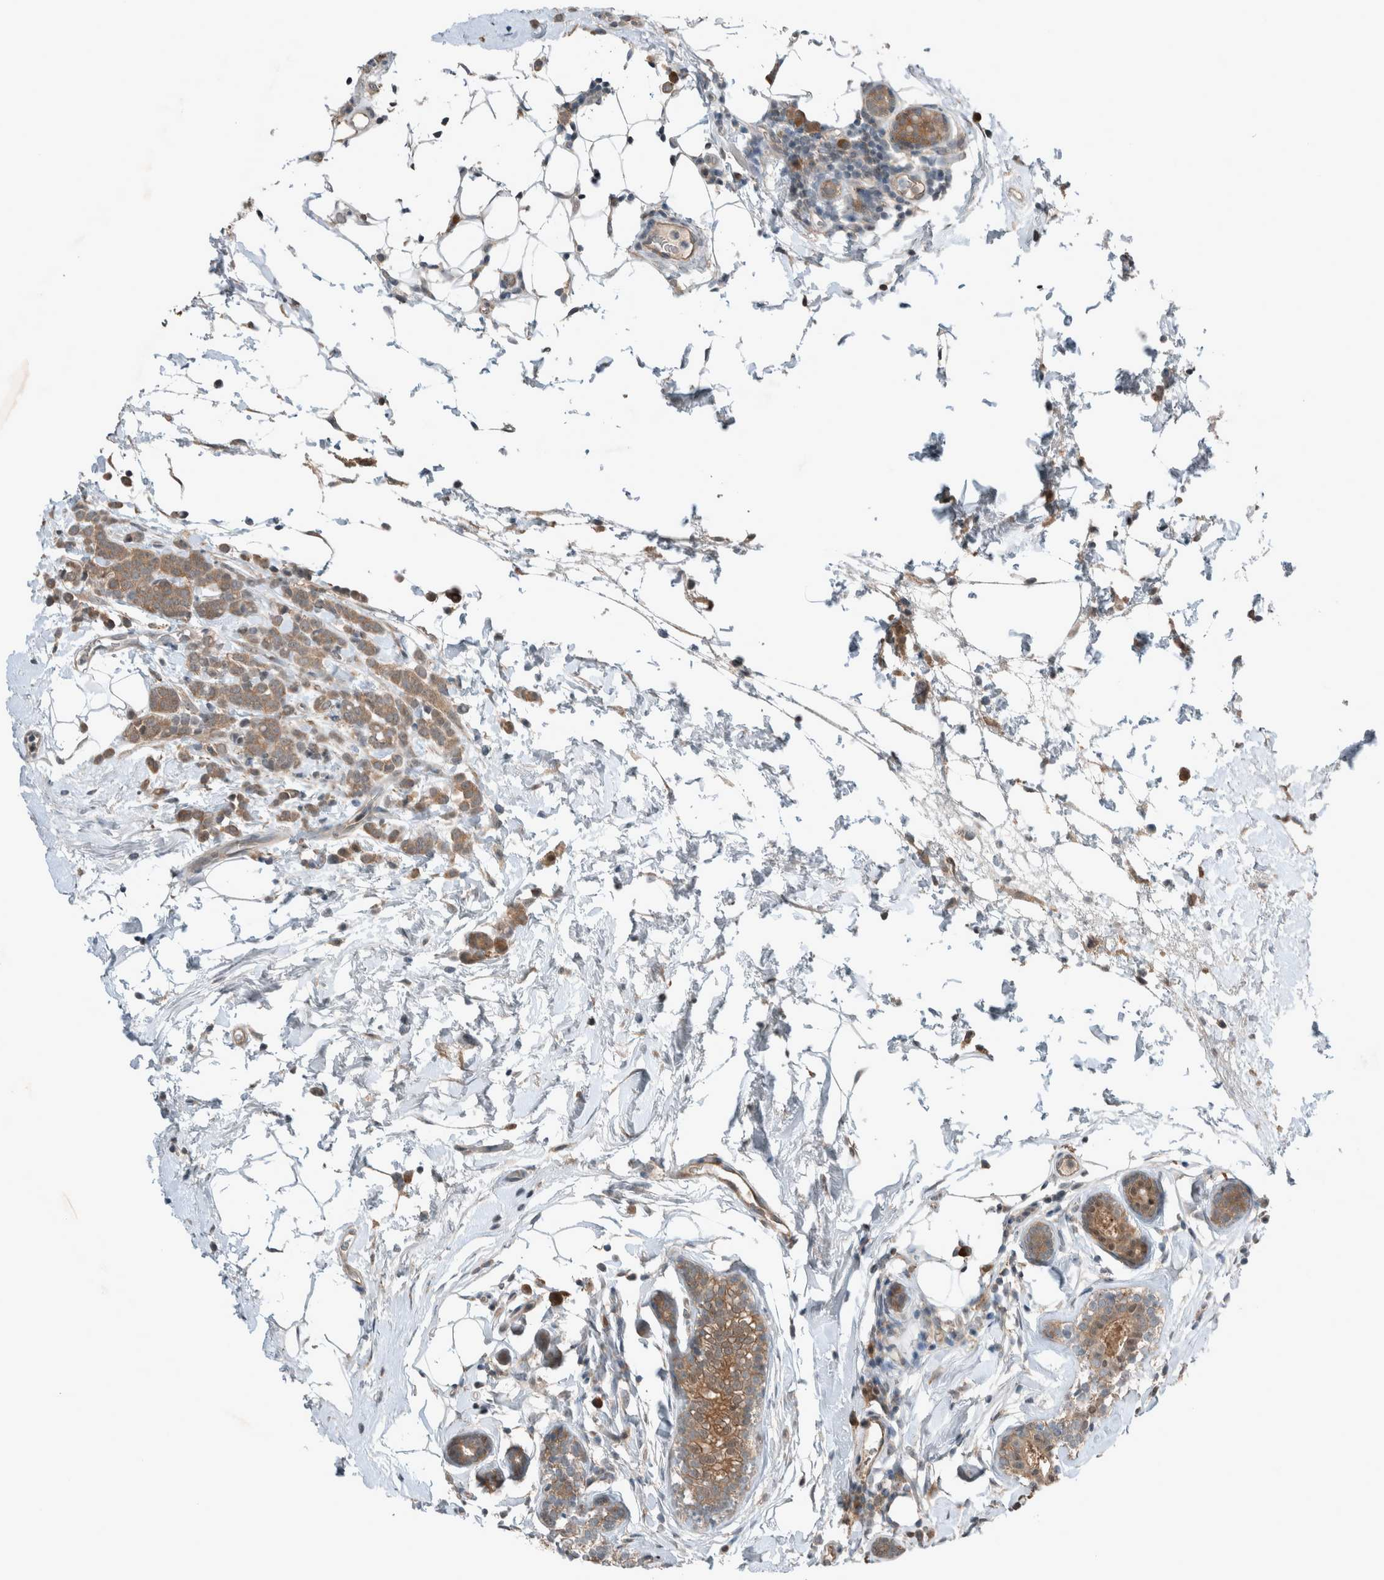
{"staining": {"intensity": "moderate", "quantity": ">75%", "location": "cytoplasmic/membranous"}, "tissue": "breast cancer", "cell_type": "Tumor cells", "image_type": "cancer", "snomed": [{"axis": "morphology", "description": "Lobular carcinoma"}, {"axis": "topography", "description": "Breast"}], "caption": "About >75% of tumor cells in breast cancer display moderate cytoplasmic/membranous protein expression as visualized by brown immunohistochemical staining.", "gene": "RALGDS", "patient": {"sex": "female", "age": 50}}